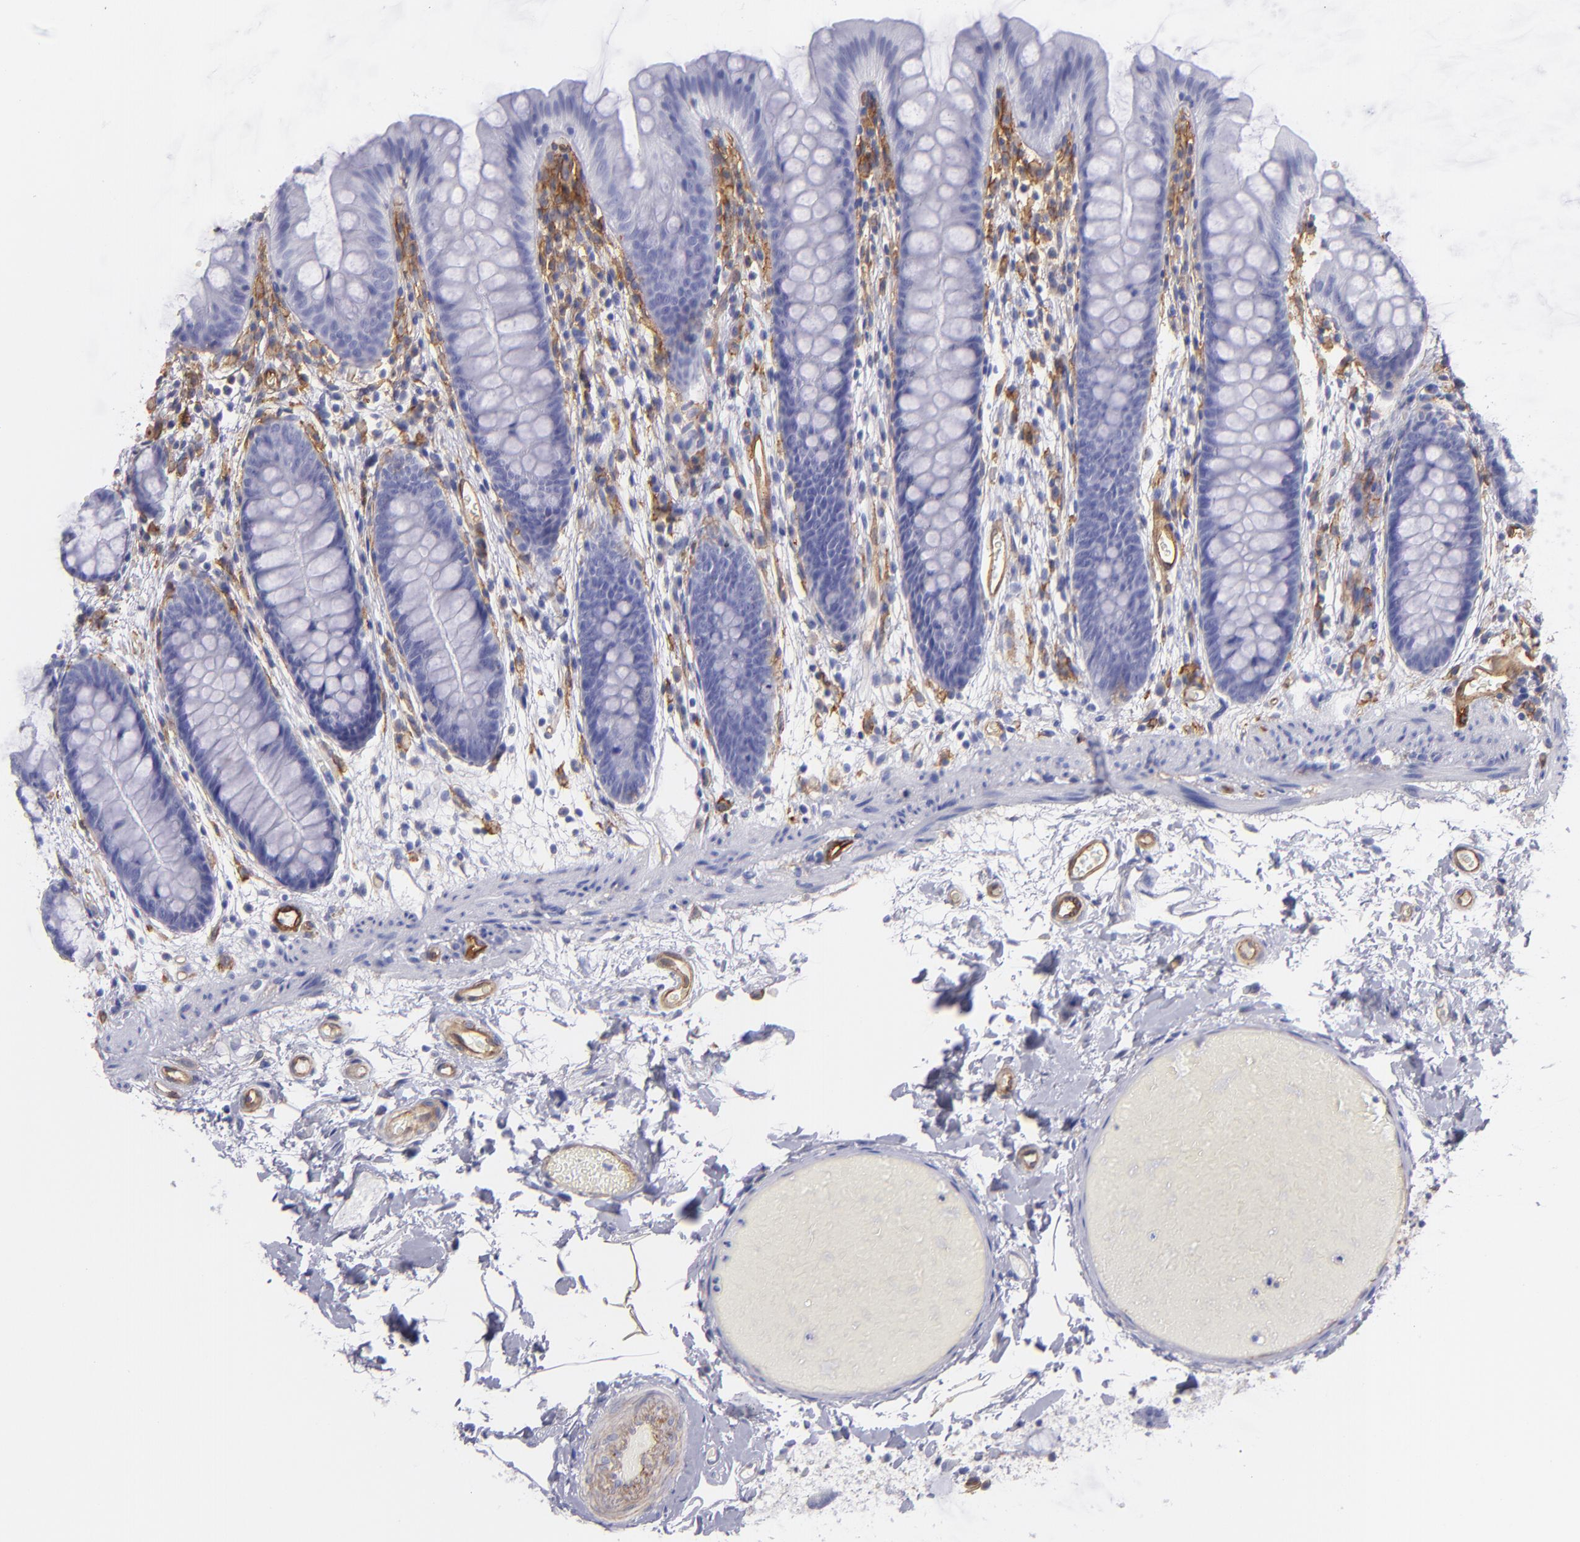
{"staining": {"intensity": "moderate", "quantity": ">75%", "location": "cytoplasmic/membranous"}, "tissue": "colon", "cell_type": "Endothelial cells", "image_type": "normal", "snomed": [{"axis": "morphology", "description": "Normal tissue, NOS"}, {"axis": "topography", "description": "Smooth muscle"}, {"axis": "topography", "description": "Colon"}], "caption": "Protein staining demonstrates moderate cytoplasmic/membranous positivity in approximately >75% of endothelial cells in normal colon.", "gene": "ENTPD1", "patient": {"sex": "male", "age": 67}}